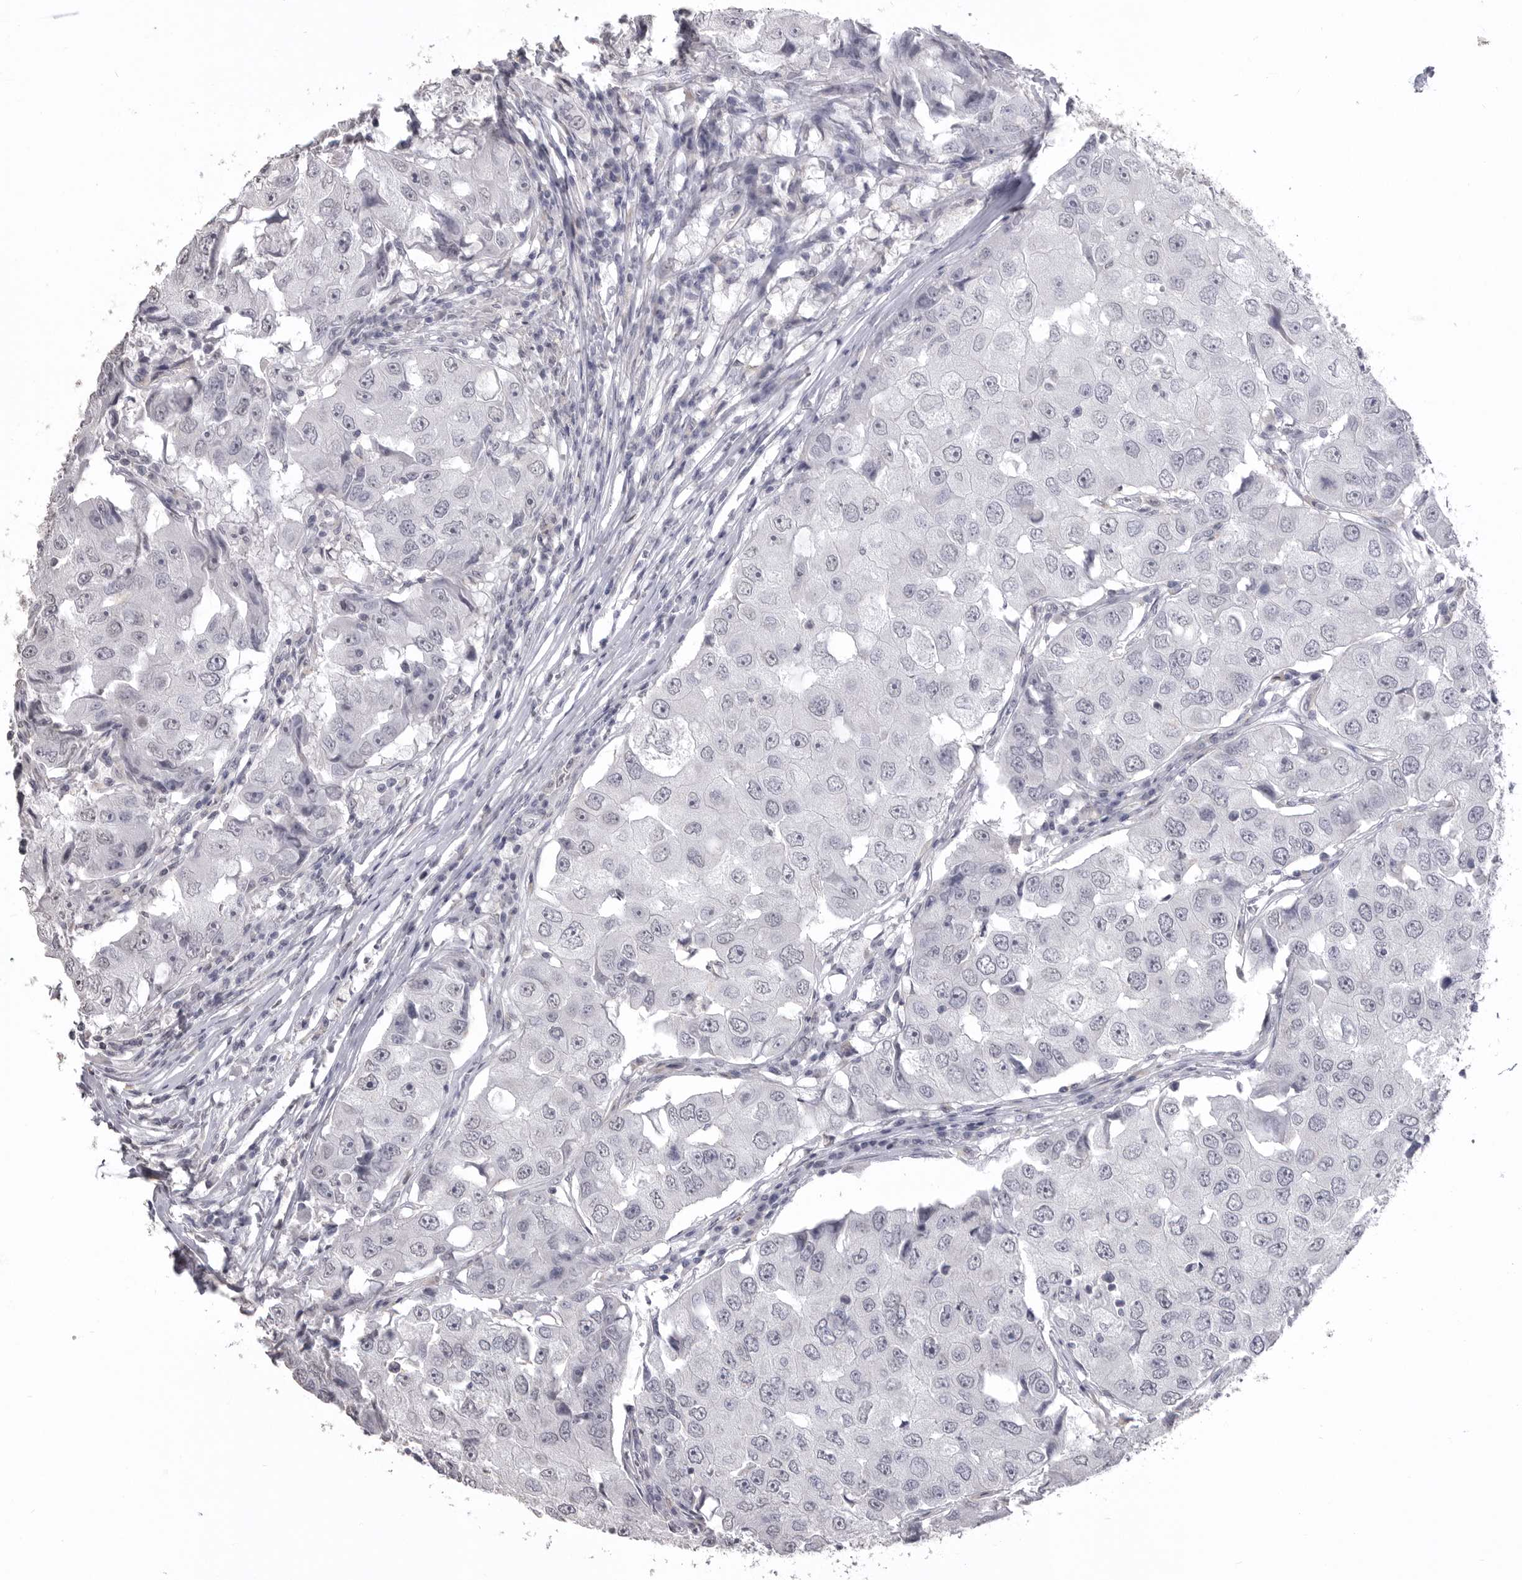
{"staining": {"intensity": "negative", "quantity": "none", "location": "none"}, "tissue": "breast cancer", "cell_type": "Tumor cells", "image_type": "cancer", "snomed": [{"axis": "morphology", "description": "Duct carcinoma"}, {"axis": "topography", "description": "Breast"}], "caption": "Immunohistochemistry (IHC) histopathology image of neoplastic tissue: human breast intraductal carcinoma stained with DAB reveals no significant protein staining in tumor cells.", "gene": "ICAM5", "patient": {"sex": "female", "age": 27}}